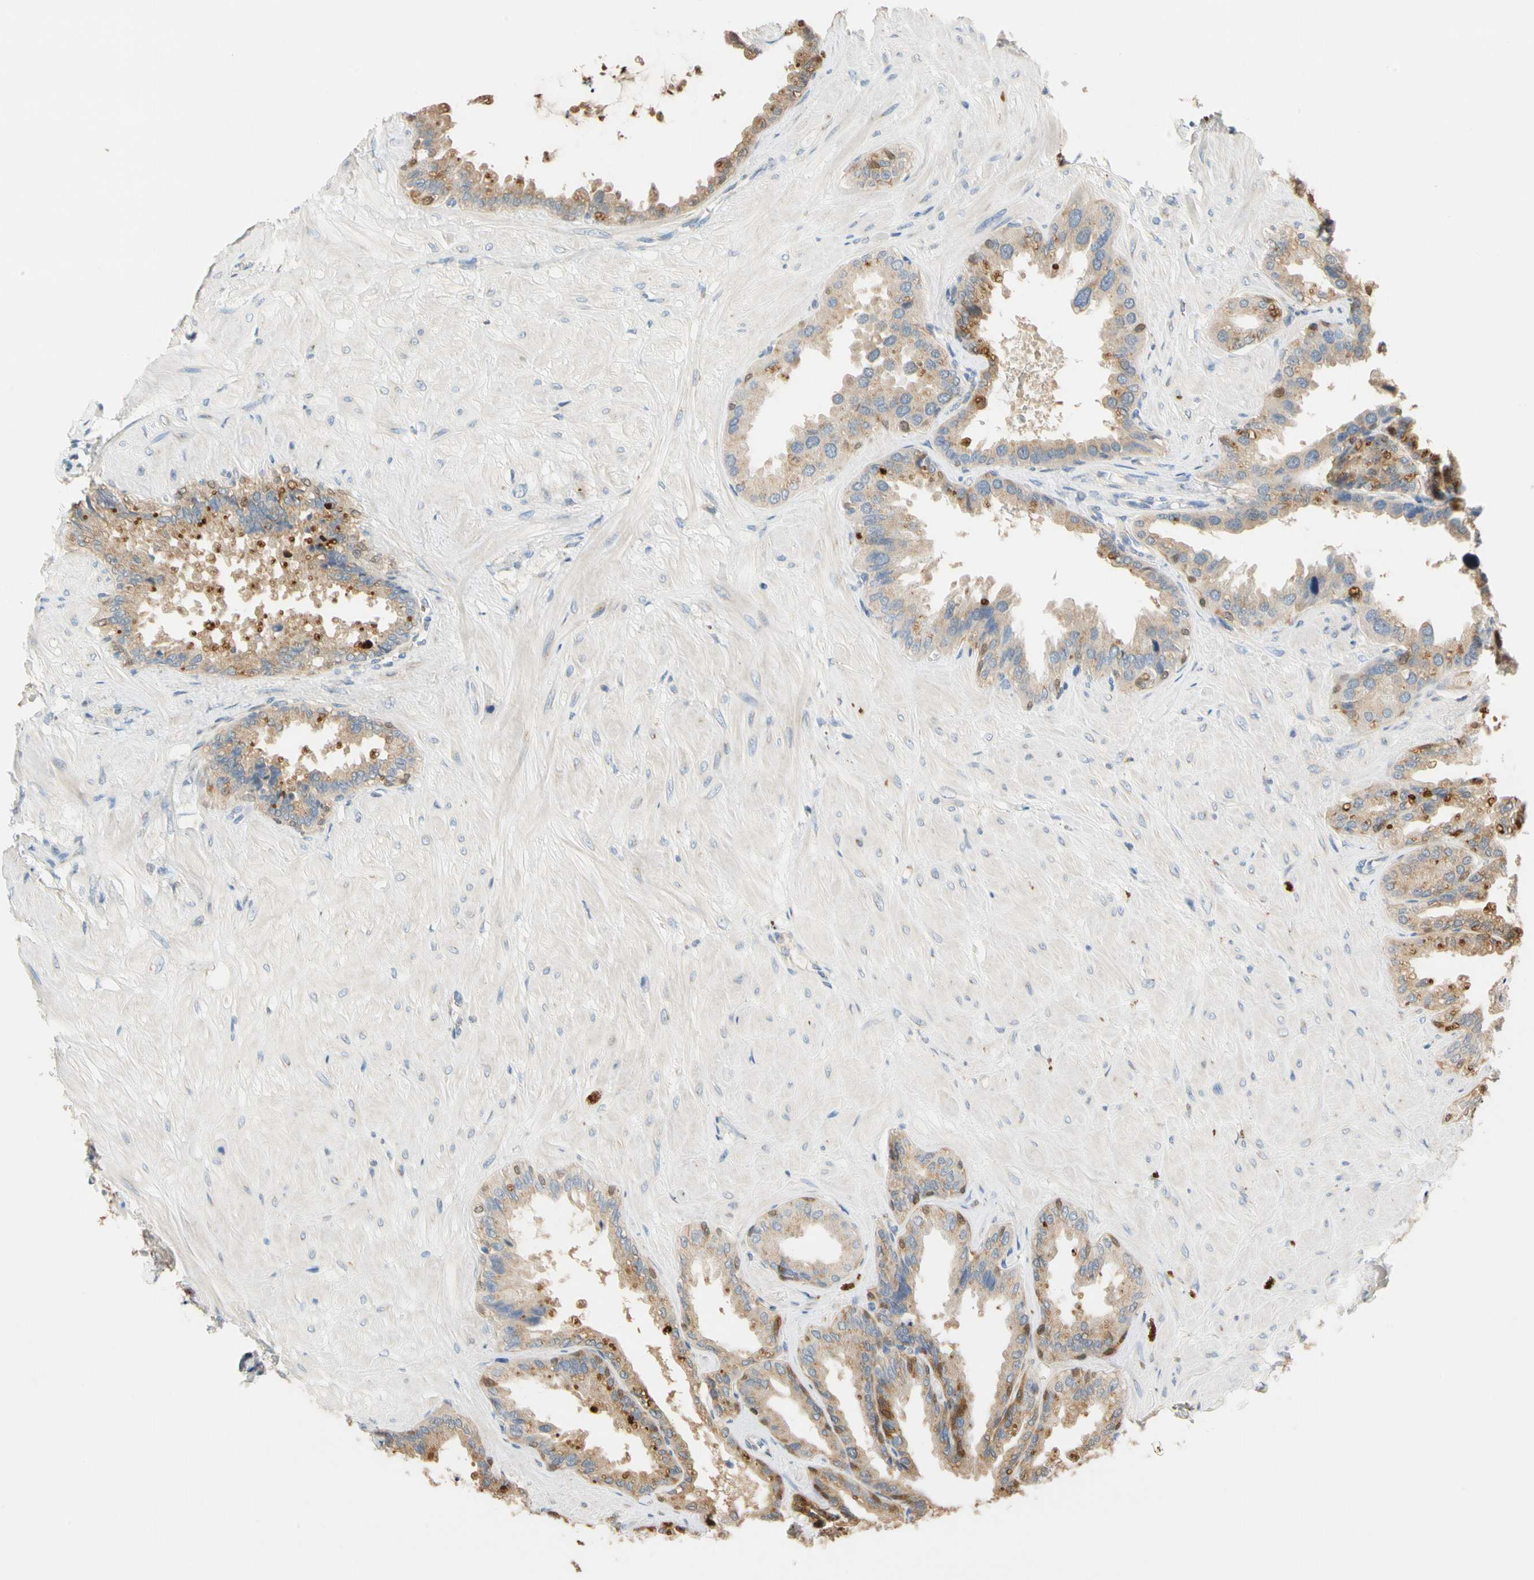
{"staining": {"intensity": "moderate", "quantity": ">75%", "location": "cytoplasmic/membranous,nuclear"}, "tissue": "seminal vesicle", "cell_type": "Glandular cells", "image_type": "normal", "snomed": [{"axis": "morphology", "description": "Normal tissue, NOS"}, {"axis": "topography", "description": "Seminal veicle"}], "caption": "High-magnification brightfield microscopy of benign seminal vesicle stained with DAB (3,3'-diaminobenzidine) (brown) and counterstained with hematoxylin (blue). glandular cells exhibit moderate cytoplasmic/membranous,nuclear staining is identified in about>75% of cells.", "gene": "GPSM2", "patient": {"sex": "male", "age": 46}}